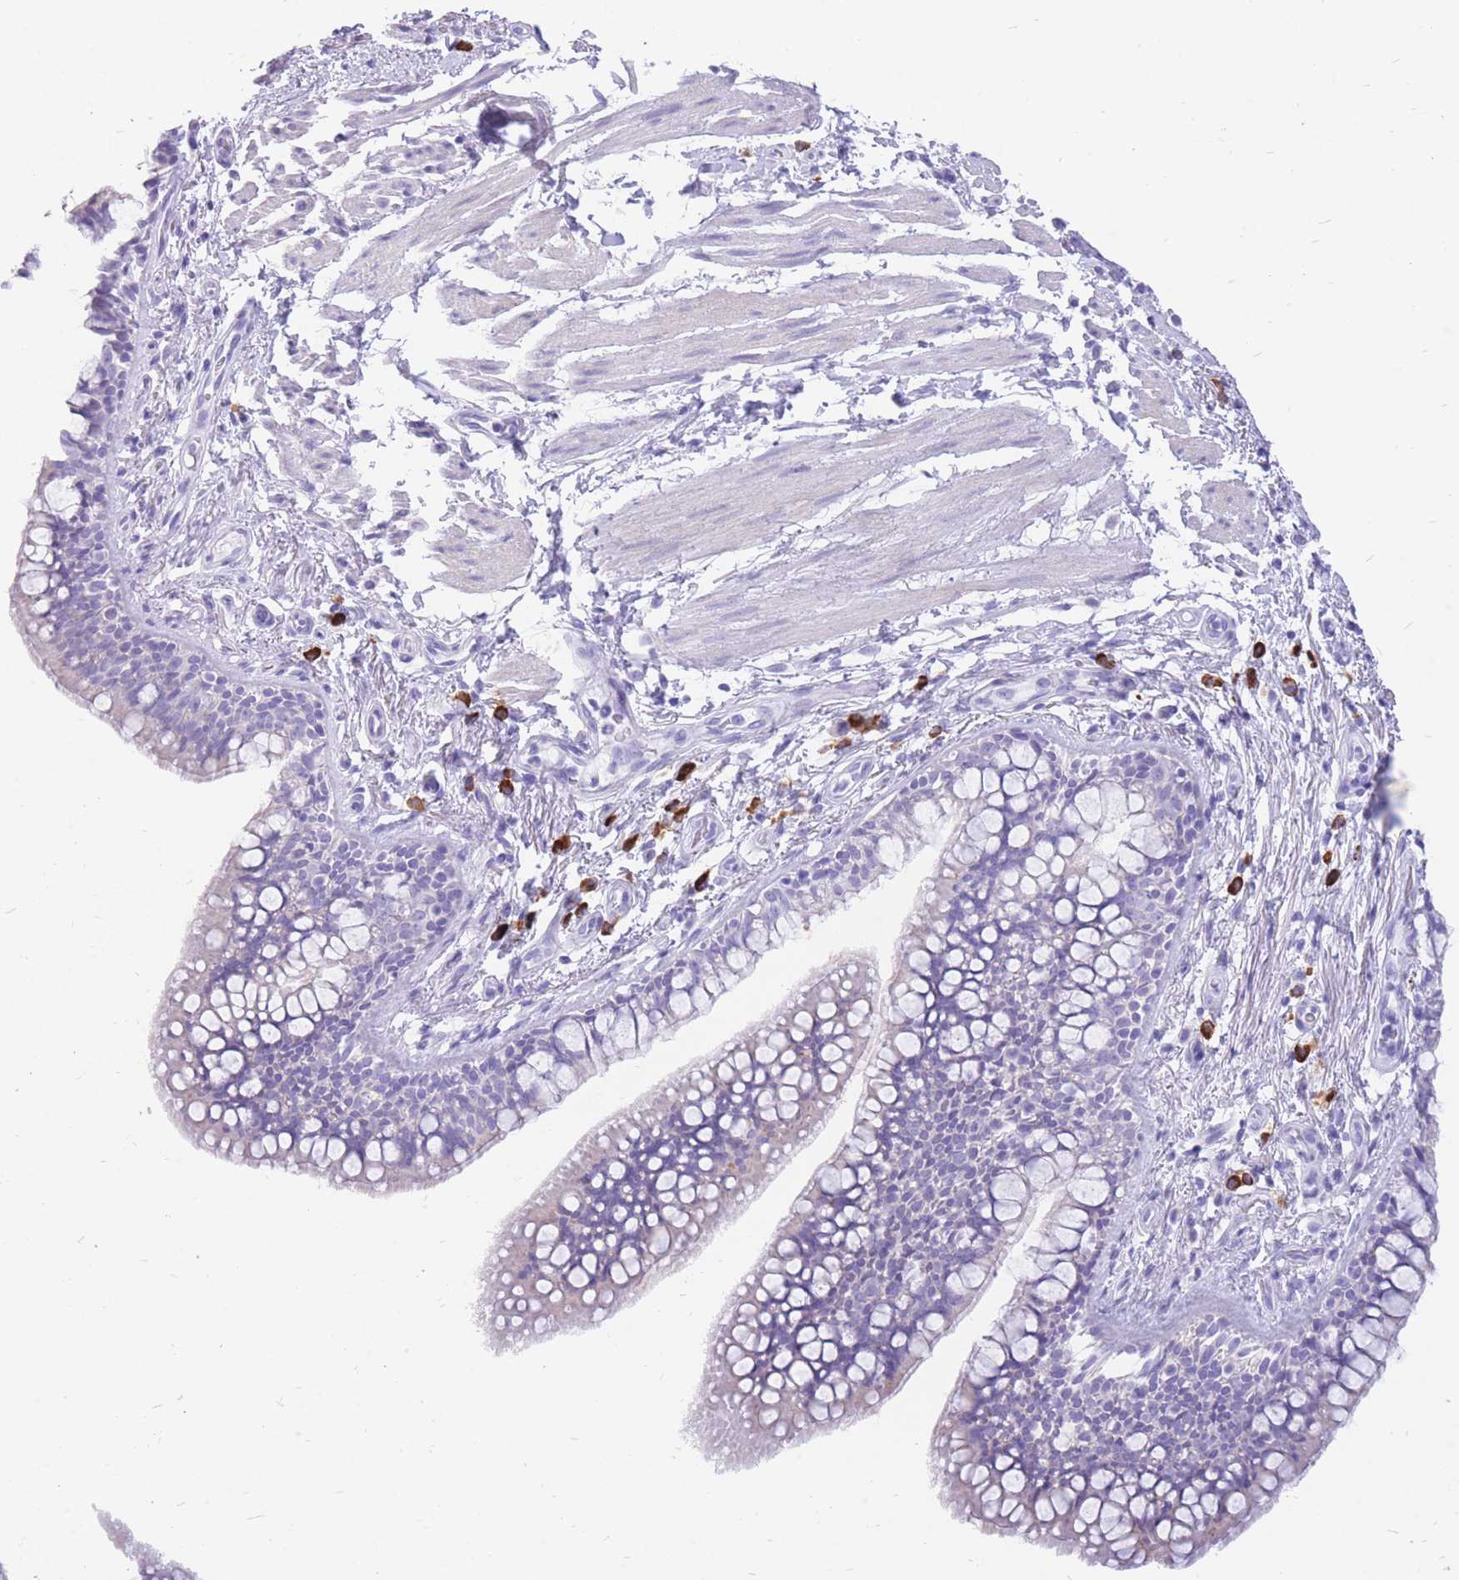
{"staining": {"intensity": "moderate", "quantity": "<25%", "location": "cytoplasmic/membranous"}, "tissue": "bronchus", "cell_type": "Respiratory epithelial cells", "image_type": "normal", "snomed": [{"axis": "morphology", "description": "Normal tissue, NOS"}, {"axis": "morphology", "description": "Neoplasm, uncertain whether benign or malignant"}, {"axis": "topography", "description": "Bronchus"}, {"axis": "topography", "description": "Lung"}], "caption": "An image of bronchus stained for a protein reveals moderate cytoplasmic/membranous brown staining in respiratory epithelial cells. The staining was performed using DAB to visualize the protein expression in brown, while the nuclei were stained in blue with hematoxylin (Magnification: 20x).", "gene": "ZFP37", "patient": {"sex": "male", "age": 55}}